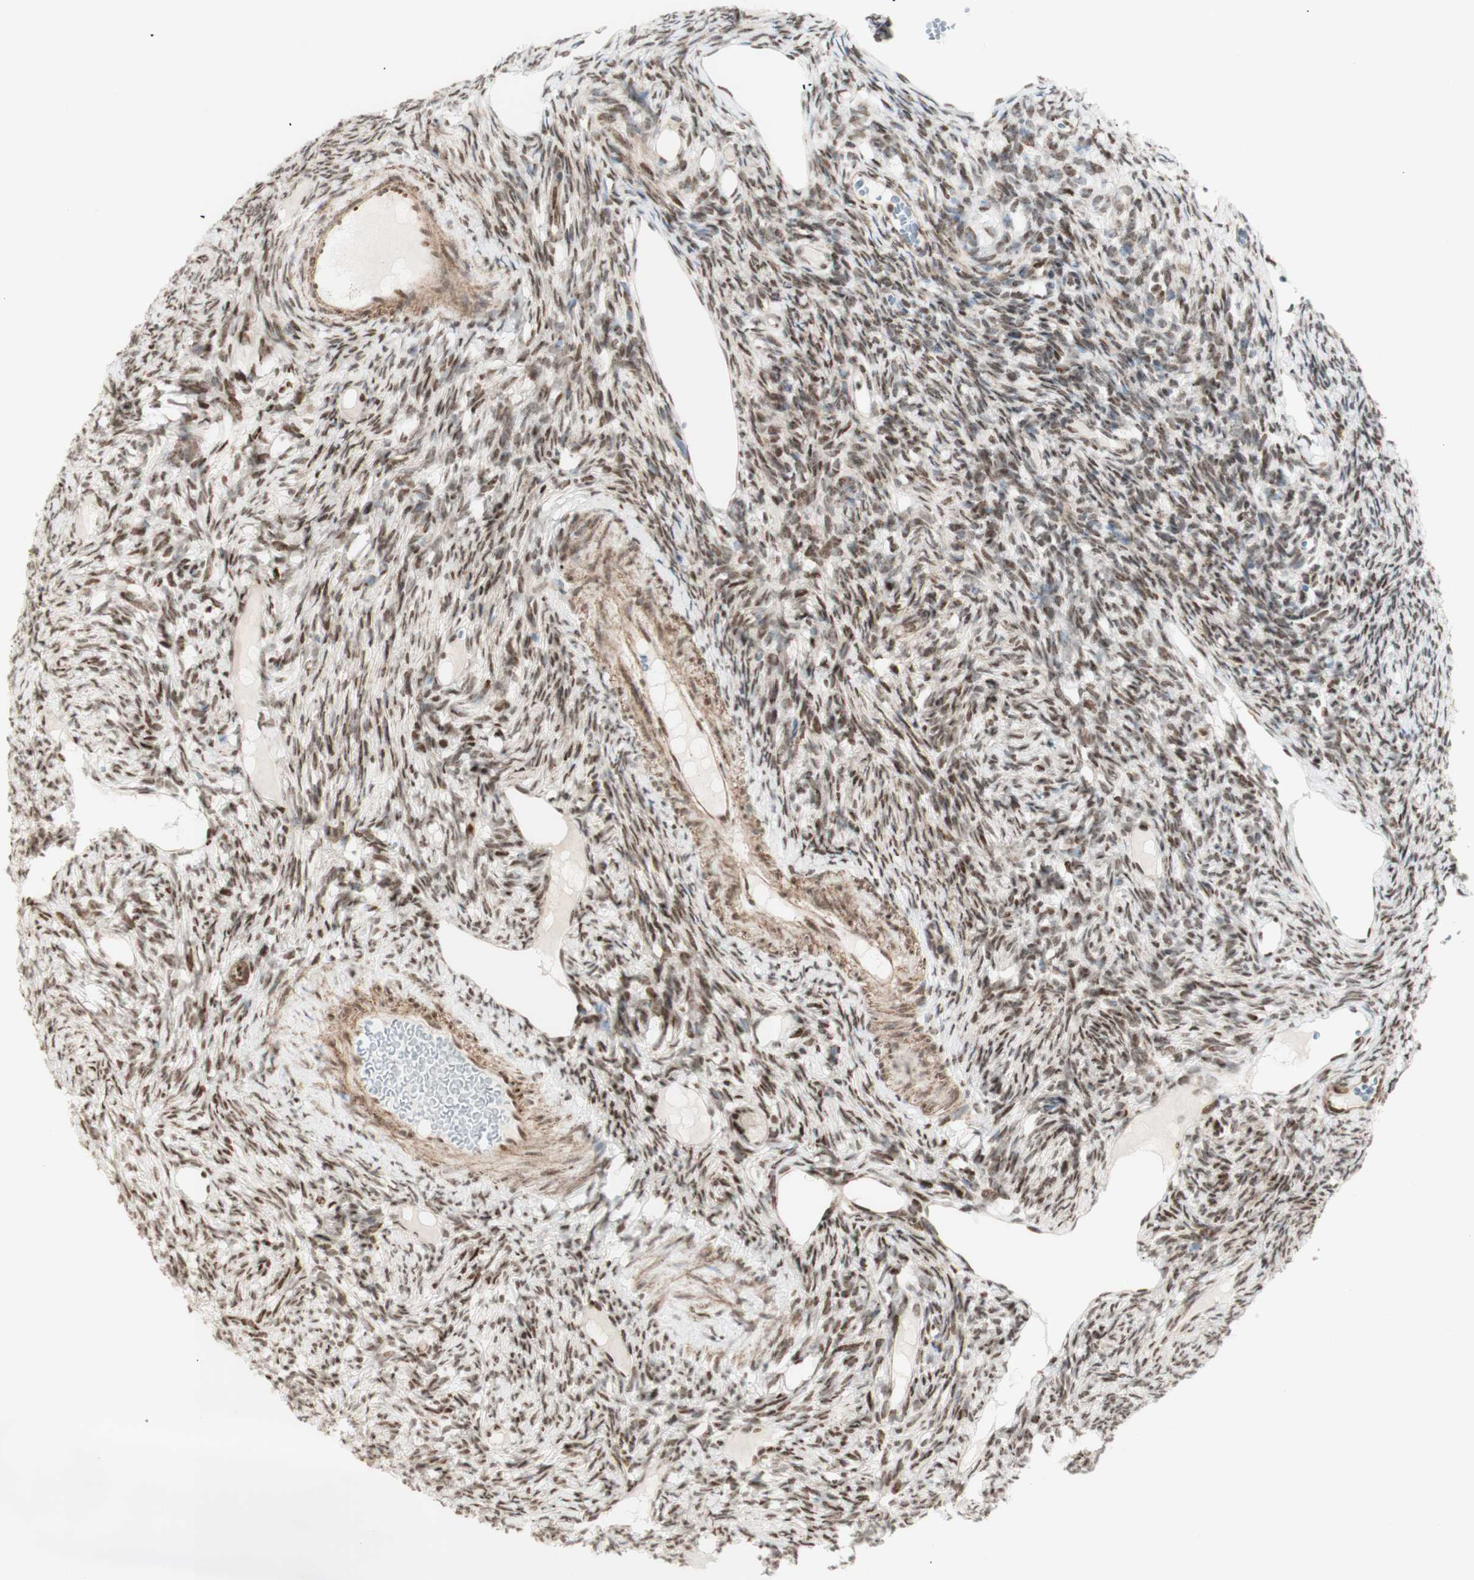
{"staining": {"intensity": "moderate", "quantity": "25%-75%", "location": "nuclear"}, "tissue": "ovary", "cell_type": "Ovarian stroma cells", "image_type": "normal", "snomed": [{"axis": "morphology", "description": "Normal tissue, NOS"}, {"axis": "topography", "description": "Ovary"}], "caption": "An immunohistochemistry (IHC) image of normal tissue is shown. Protein staining in brown labels moderate nuclear positivity in ovary within ovarian stroma cells. The protein is shown in brown color, while the nuclei are stained blue.", "gene": "ZMYM6", "patient": {"sex": "female", "age": 33}}